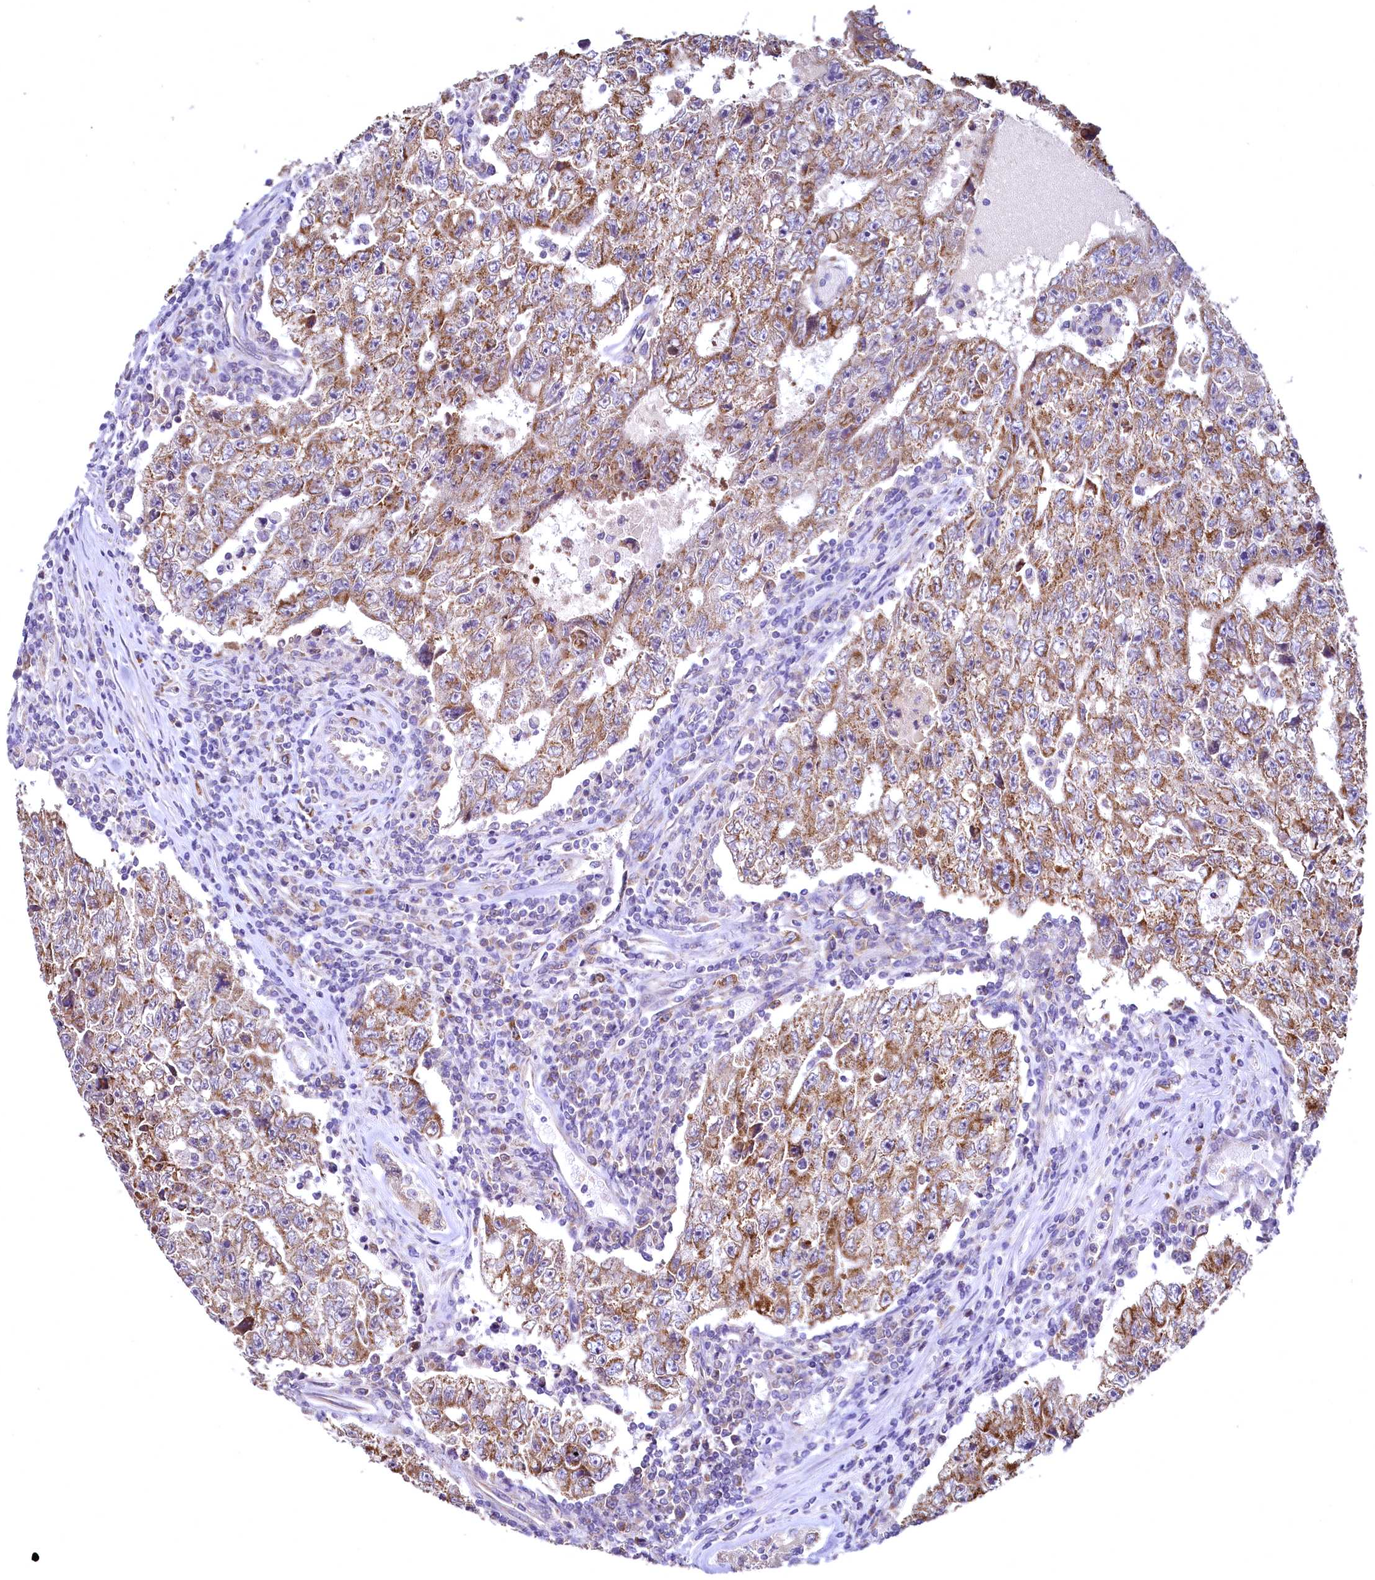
{"staining": {"intensity": "moderate", "quantity": ">75%", "location": "cytoplasmic/membranous"}, "tissue": "testis cancer", "cell_type": "Tumor cells", "image_type": "cancer", "snomed": [{"axis": "morphology", "description": "Carcinoma, Embryonal, NOS"}, {"axis": "topography", "description": "Testis"}], "caption": "Moderate cytoplasmic/membranous expression for a protein is appreciated in about >75% of tumor cells of embryonal carcinoma (testis) using immunohistochemistry (IHC).", "gene": "MRPL57", "patient": {"sex": "male", "age": 17}}